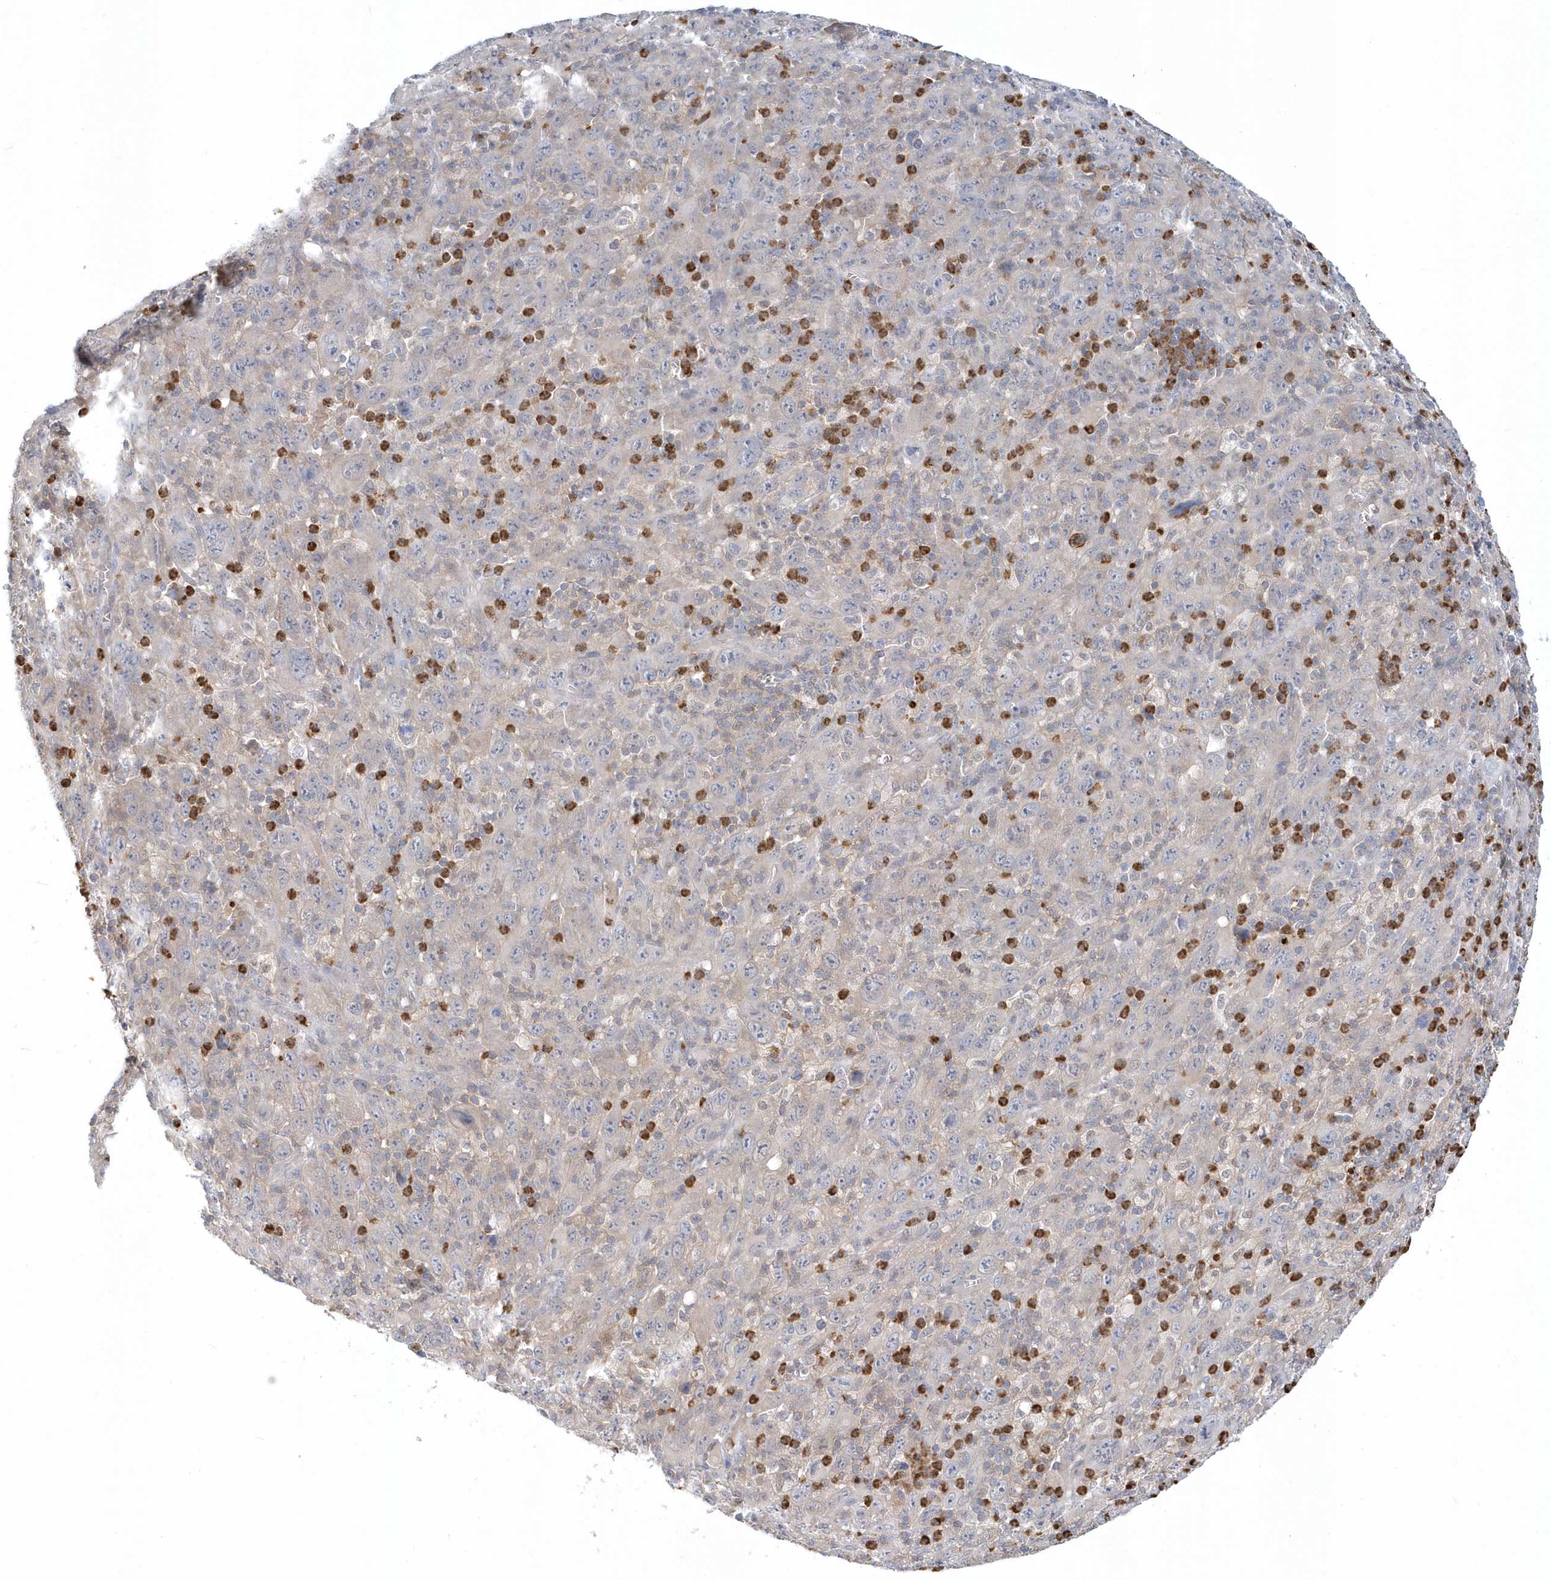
{"staining": {"intensity": "negative", "quantity": "none", "location": "none"}, "tissue": "melanoma", "cell_type": "Tumor cells", "image_type": "cancer", "snomed": [{"axis": "morphology", "description": "Malignant melanoma, Metastatic site"}, {"axis": "topography", "description": "Skin"}], "caption": "Melanoma stained for a protein using immunohistochemistry (IHC) exhibits no expression tumor cells.", "gene": "RNF7", "patient": {"sex": "female", "age": 56}}